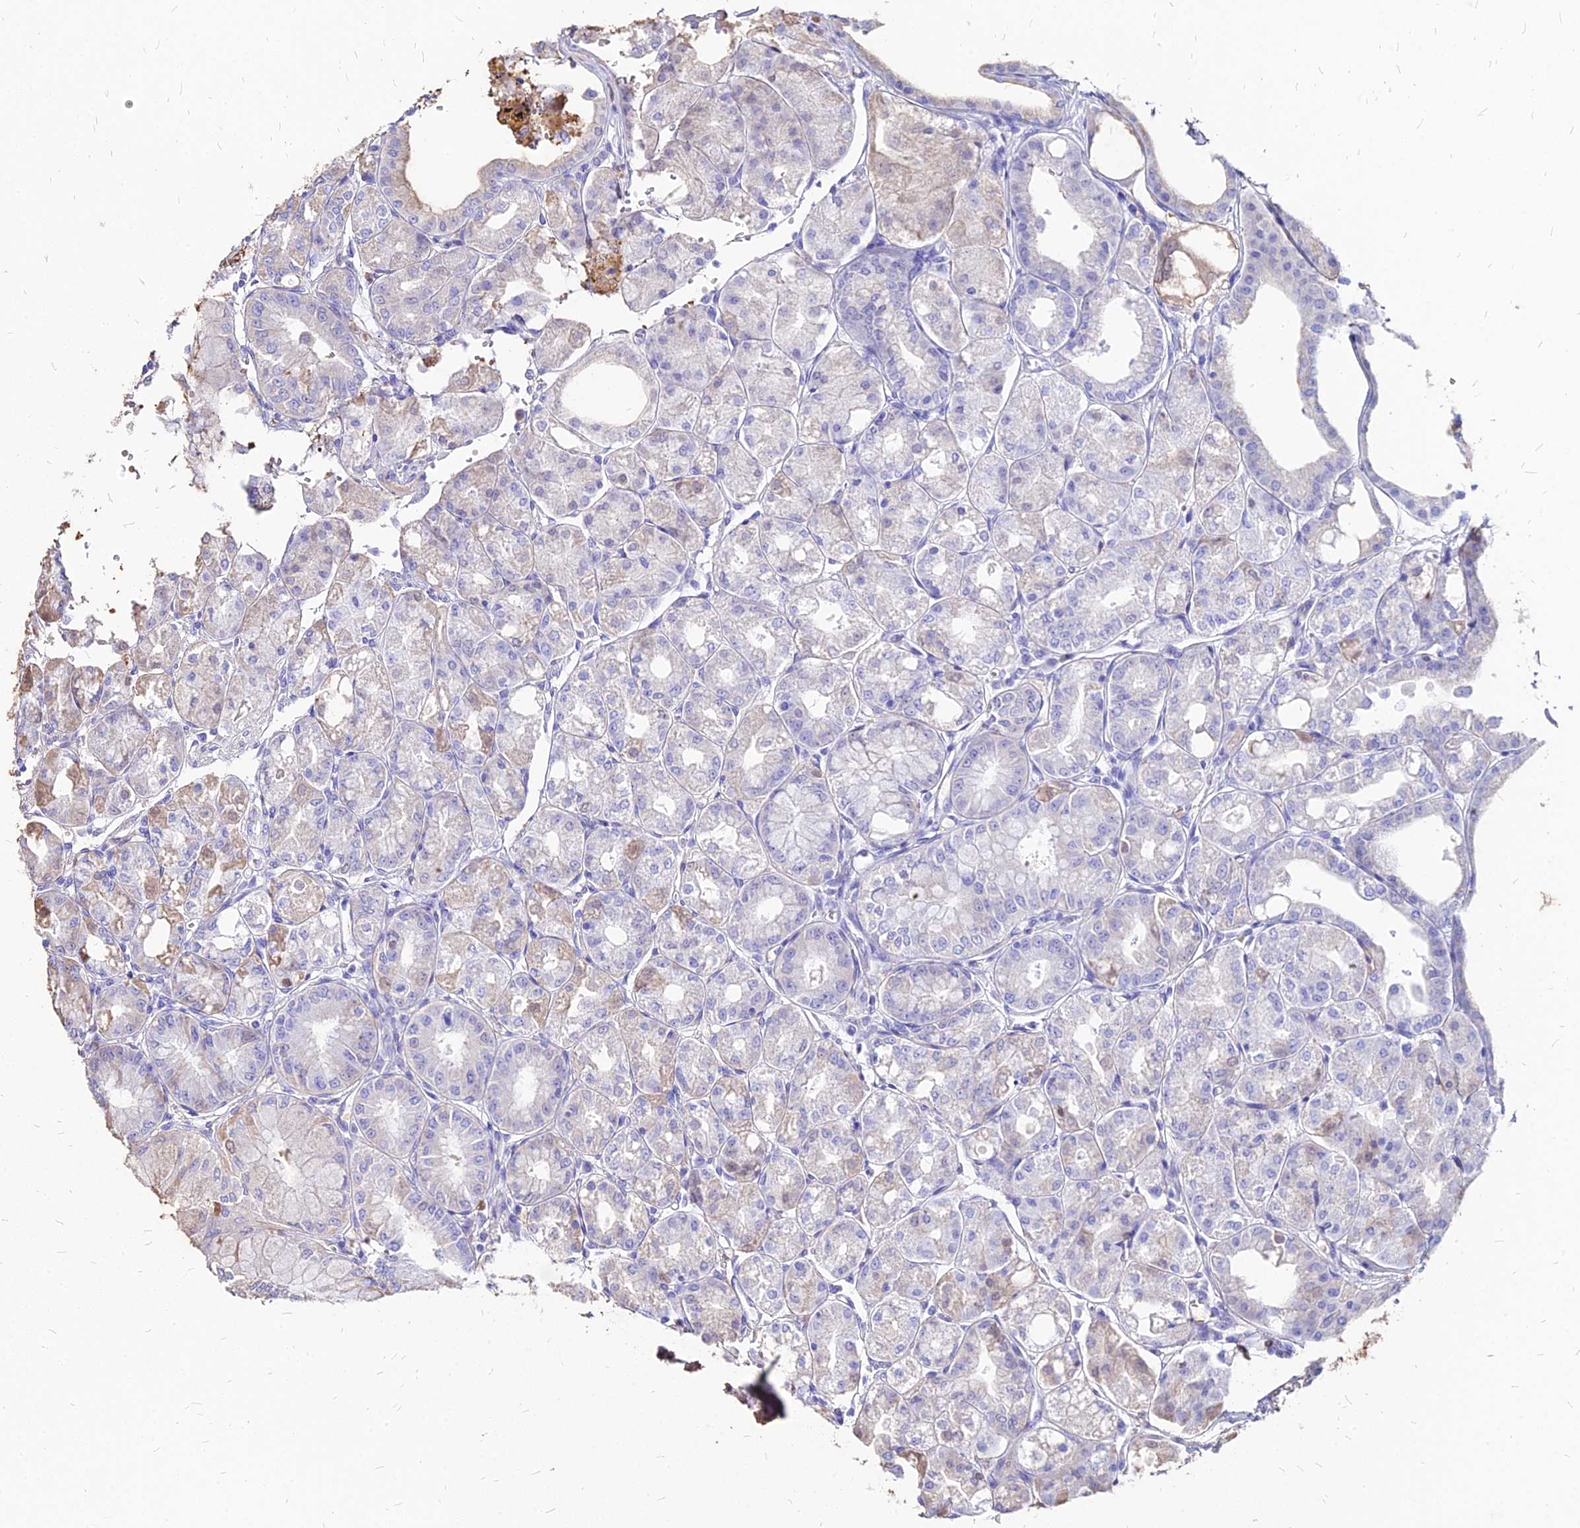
{"staining": {"intensity": "negative", "quantity": "none", "location": "none"}, "tissue": "stomach", "cell_type": "Glandular cells", "image_type": "normal", "snomed": [{"axis": "morphology", "description": "Normal tissue, NOS"}, {"axis": "topography", "description": "Stomach, lower"}], "caption": "Human stomach stained for a protein using immunohistochemistry (IHC) demonstrates no expression in glandular cells.", "gene": "NME5", "patient": {"sex": "male", "age": 71}}